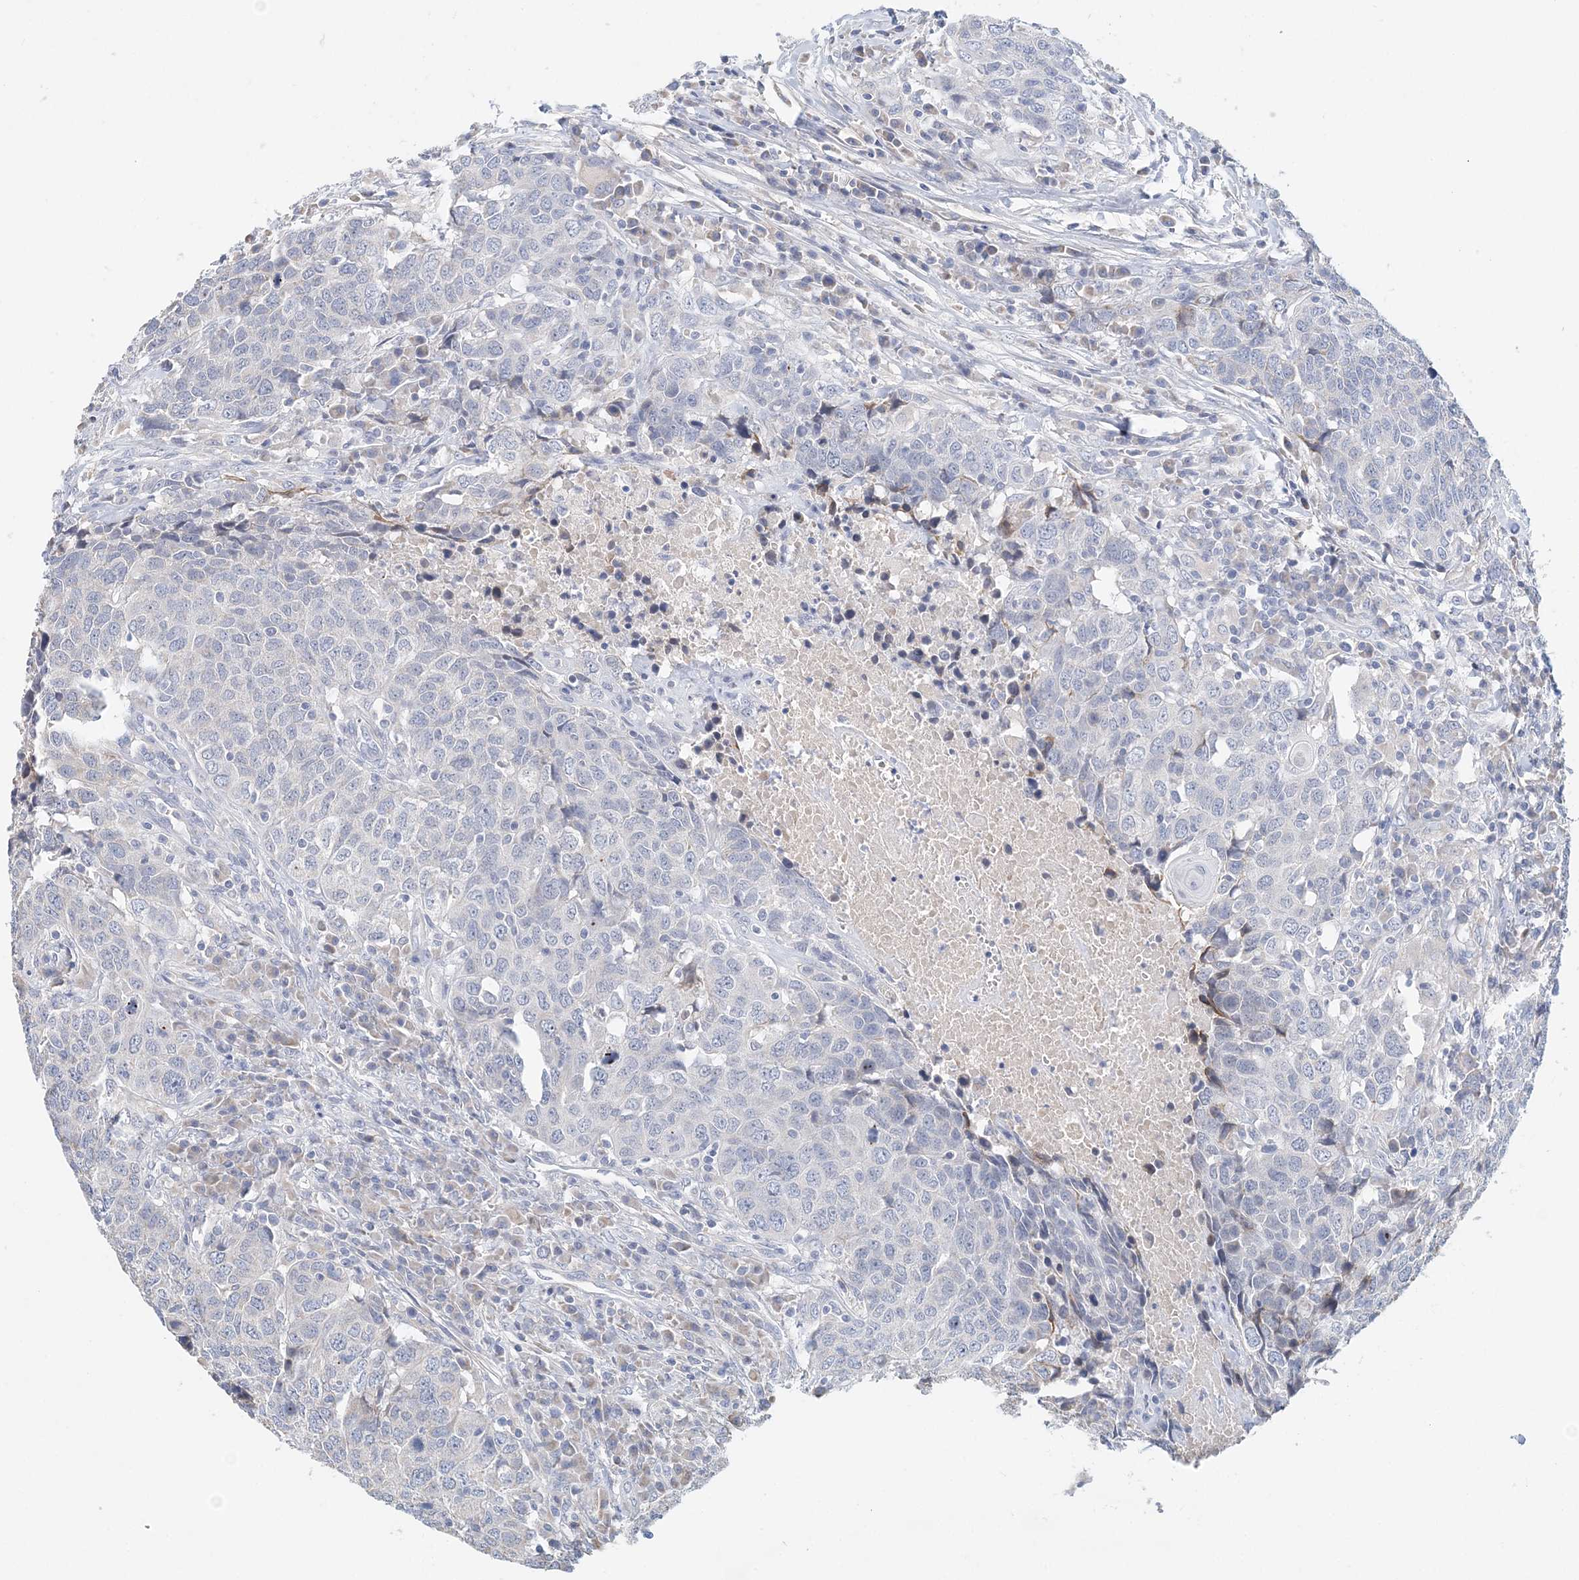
{"staining": {"intensity": "negative", "quantity": "none", "location": "none"}, "tissue": "head and neck cancer", "cell_type": "Tumor cells", "image_type": "cancer", "snomed": [{"axis": "morphology", "description": "Squamous cell carcinoma, NOS"}, {"axis": "topography", "description": "Head-Neck"}], "caption": "IHC of human head and neck squamous cell carcinoma demonstrates no staining in tumor cells.", "gene": "LRRIQ4", "patient": {"sex": "male", "age": 66}}